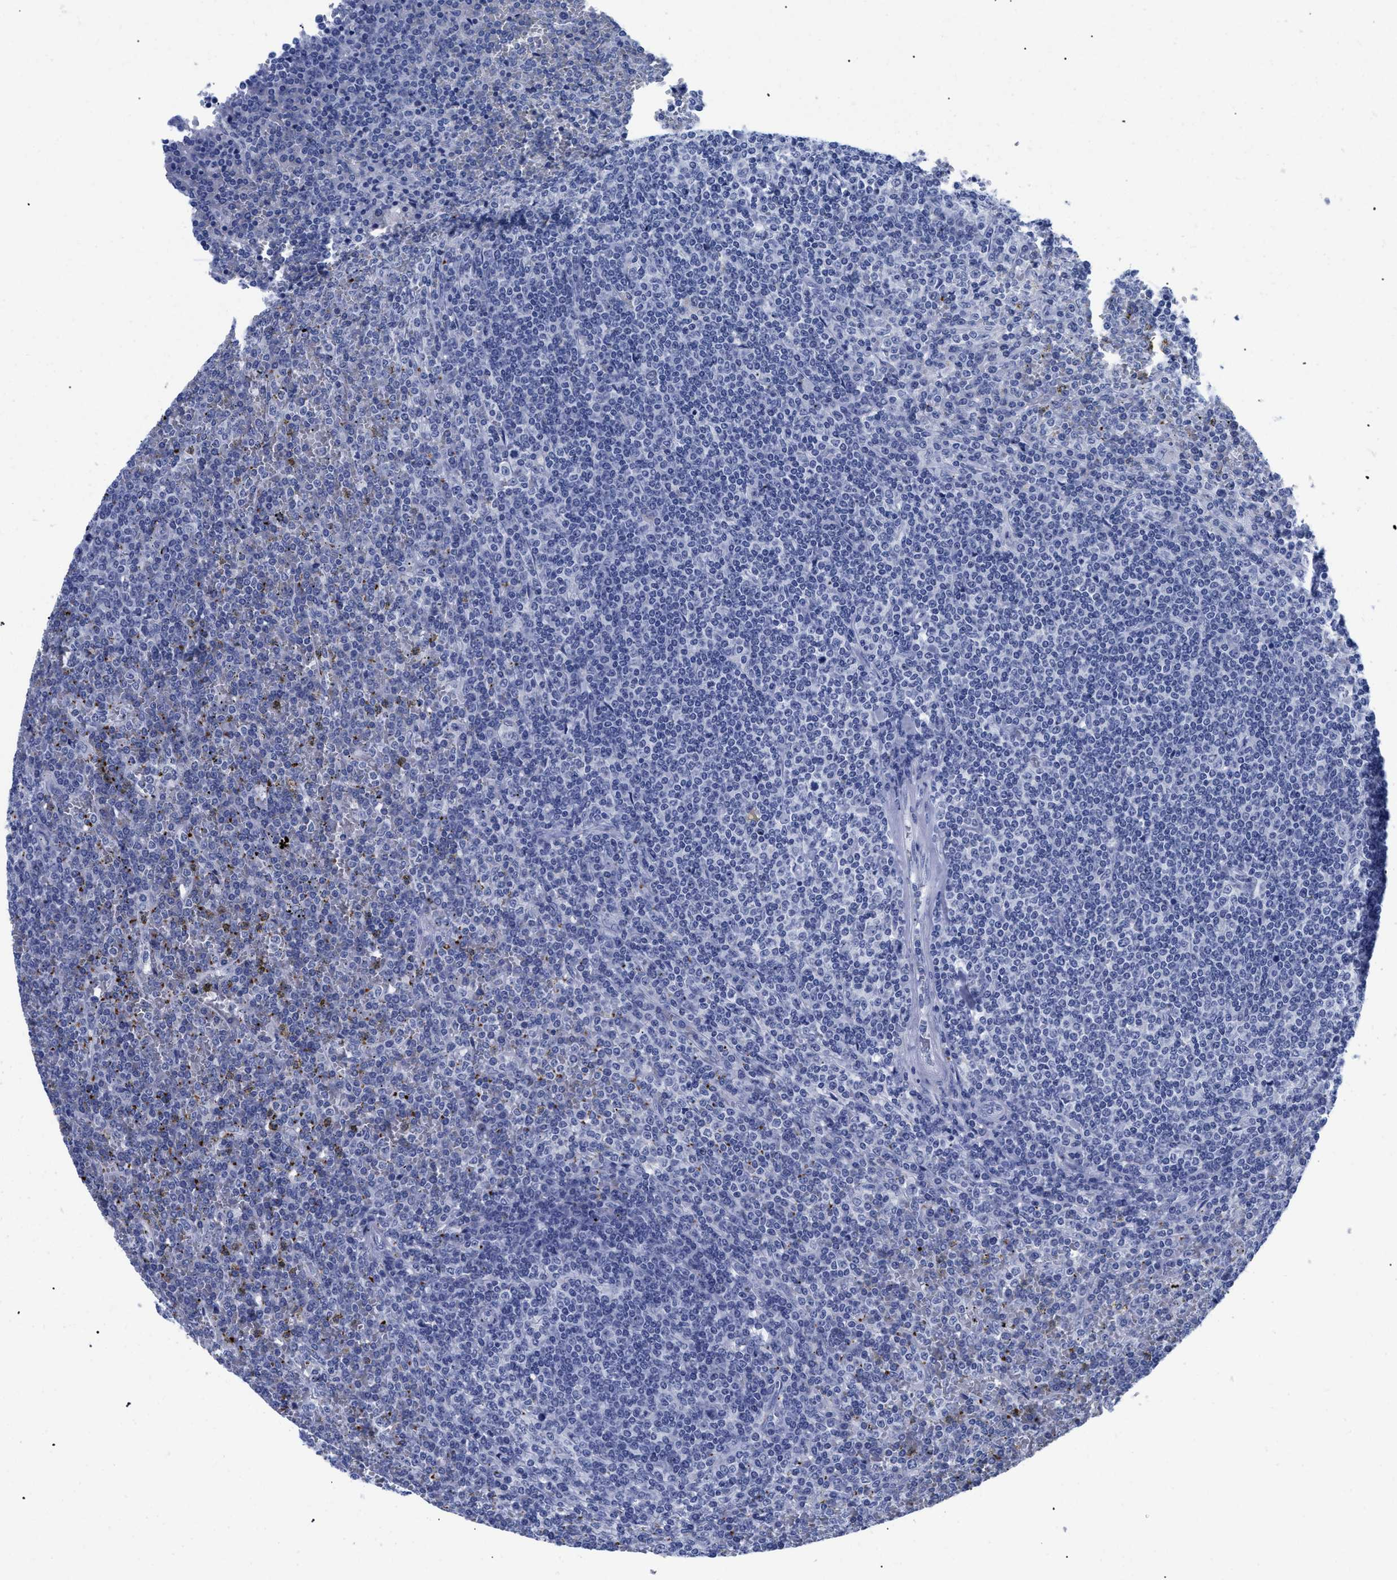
{"staining": {"intensity": "negative", "quantity": "none", "location": "none"}, "tissue": "lymphoma", "cell_type": "Tumor cells", "image_type": "cancer", "snomed": [{"axis": "morphology", "description": "Malignant lymphoma, non-Hodgkin's type, Low grade"}, {"axis": "topography", "description": "Spleen"}], "caption": "Photomicrograph shows no significant protein positivity in tumor cells of low-grade malignant lymphoma, non-Hodgkin's type.", "gene": "TREML1", "patient": {"sex": "female", "age": 19}}